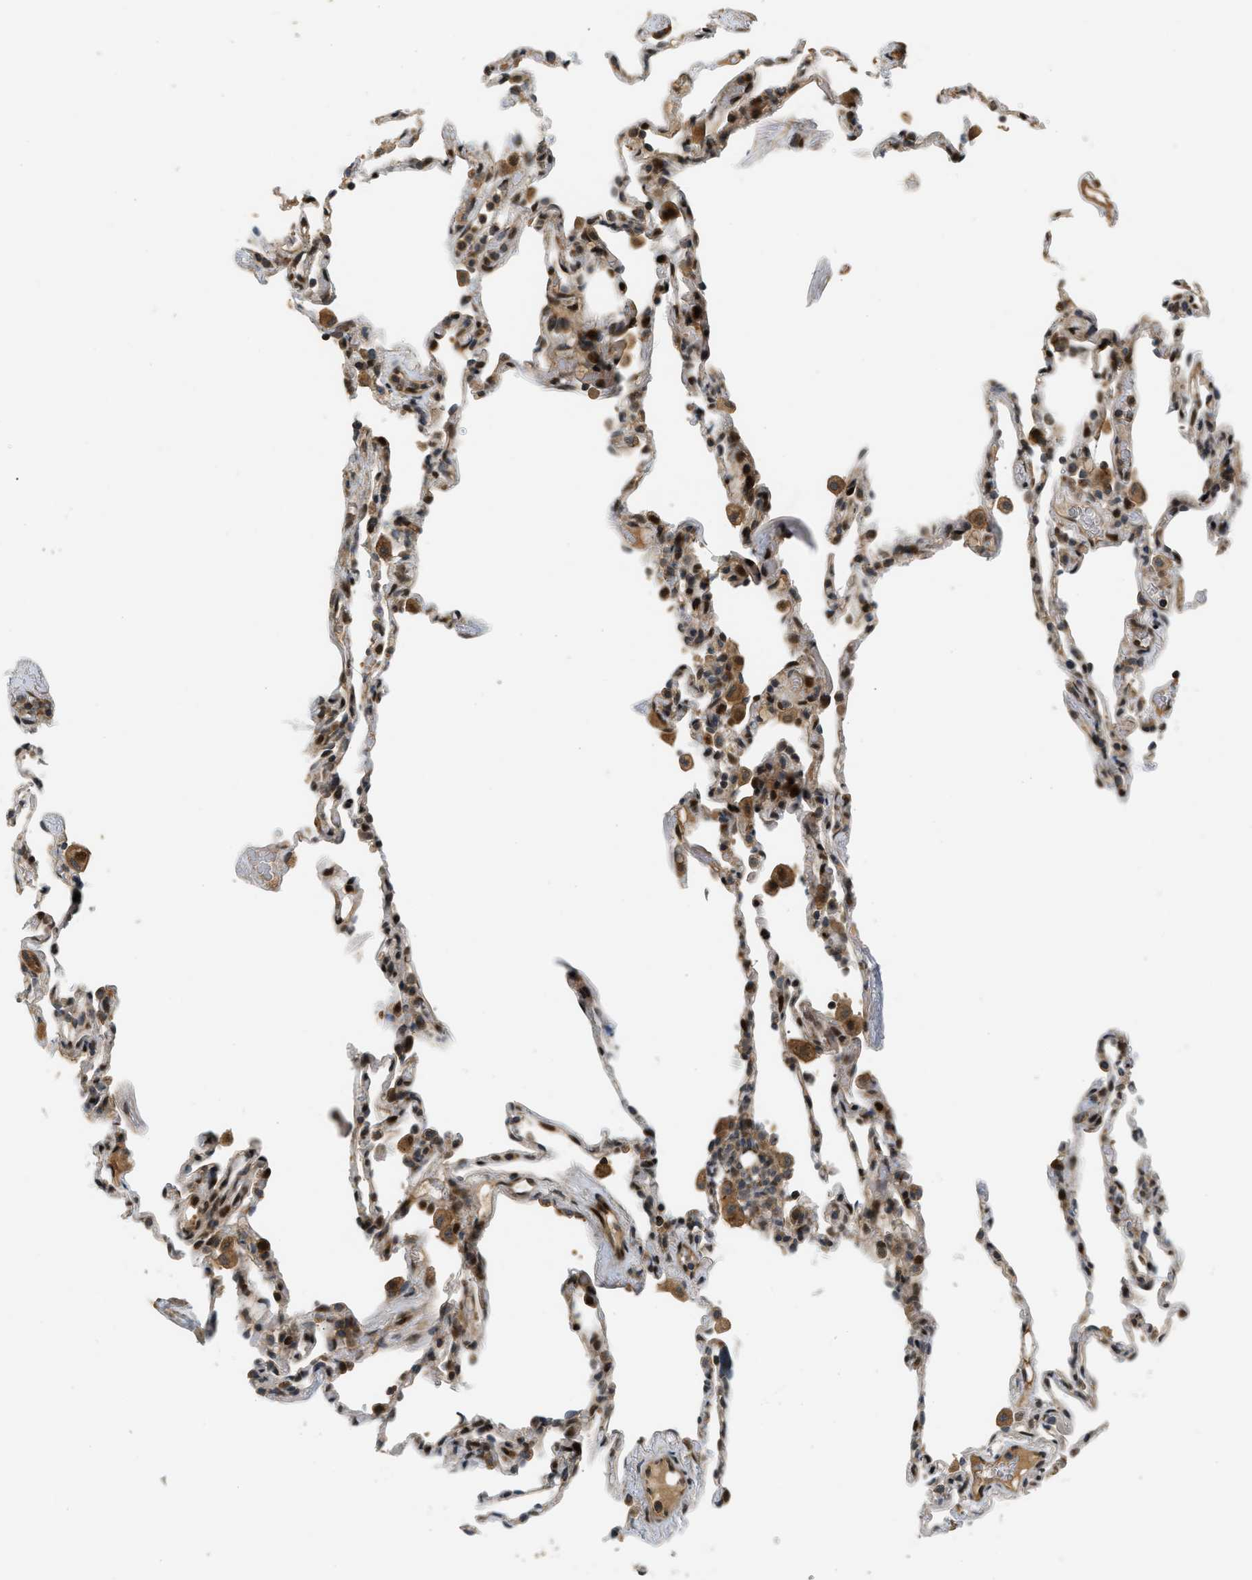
{"staining": {"intensity": "negative", "quantity": "none", "location": "none"}, "tissue": "lung", "cell_type": "Alveolar cells", "image_type": "normal", "snomed": [{"axis": "morphology", "description": "Normal tissue, NOS"}, {"axis": "topography", "description": "Lung"}], "caption": "This is a histopathology image of IHC staining of normal lung, which shows no expression in alveolar cells.", "gene": "TRAPPC14", "patient": {"sex": "male", "age": 59}}